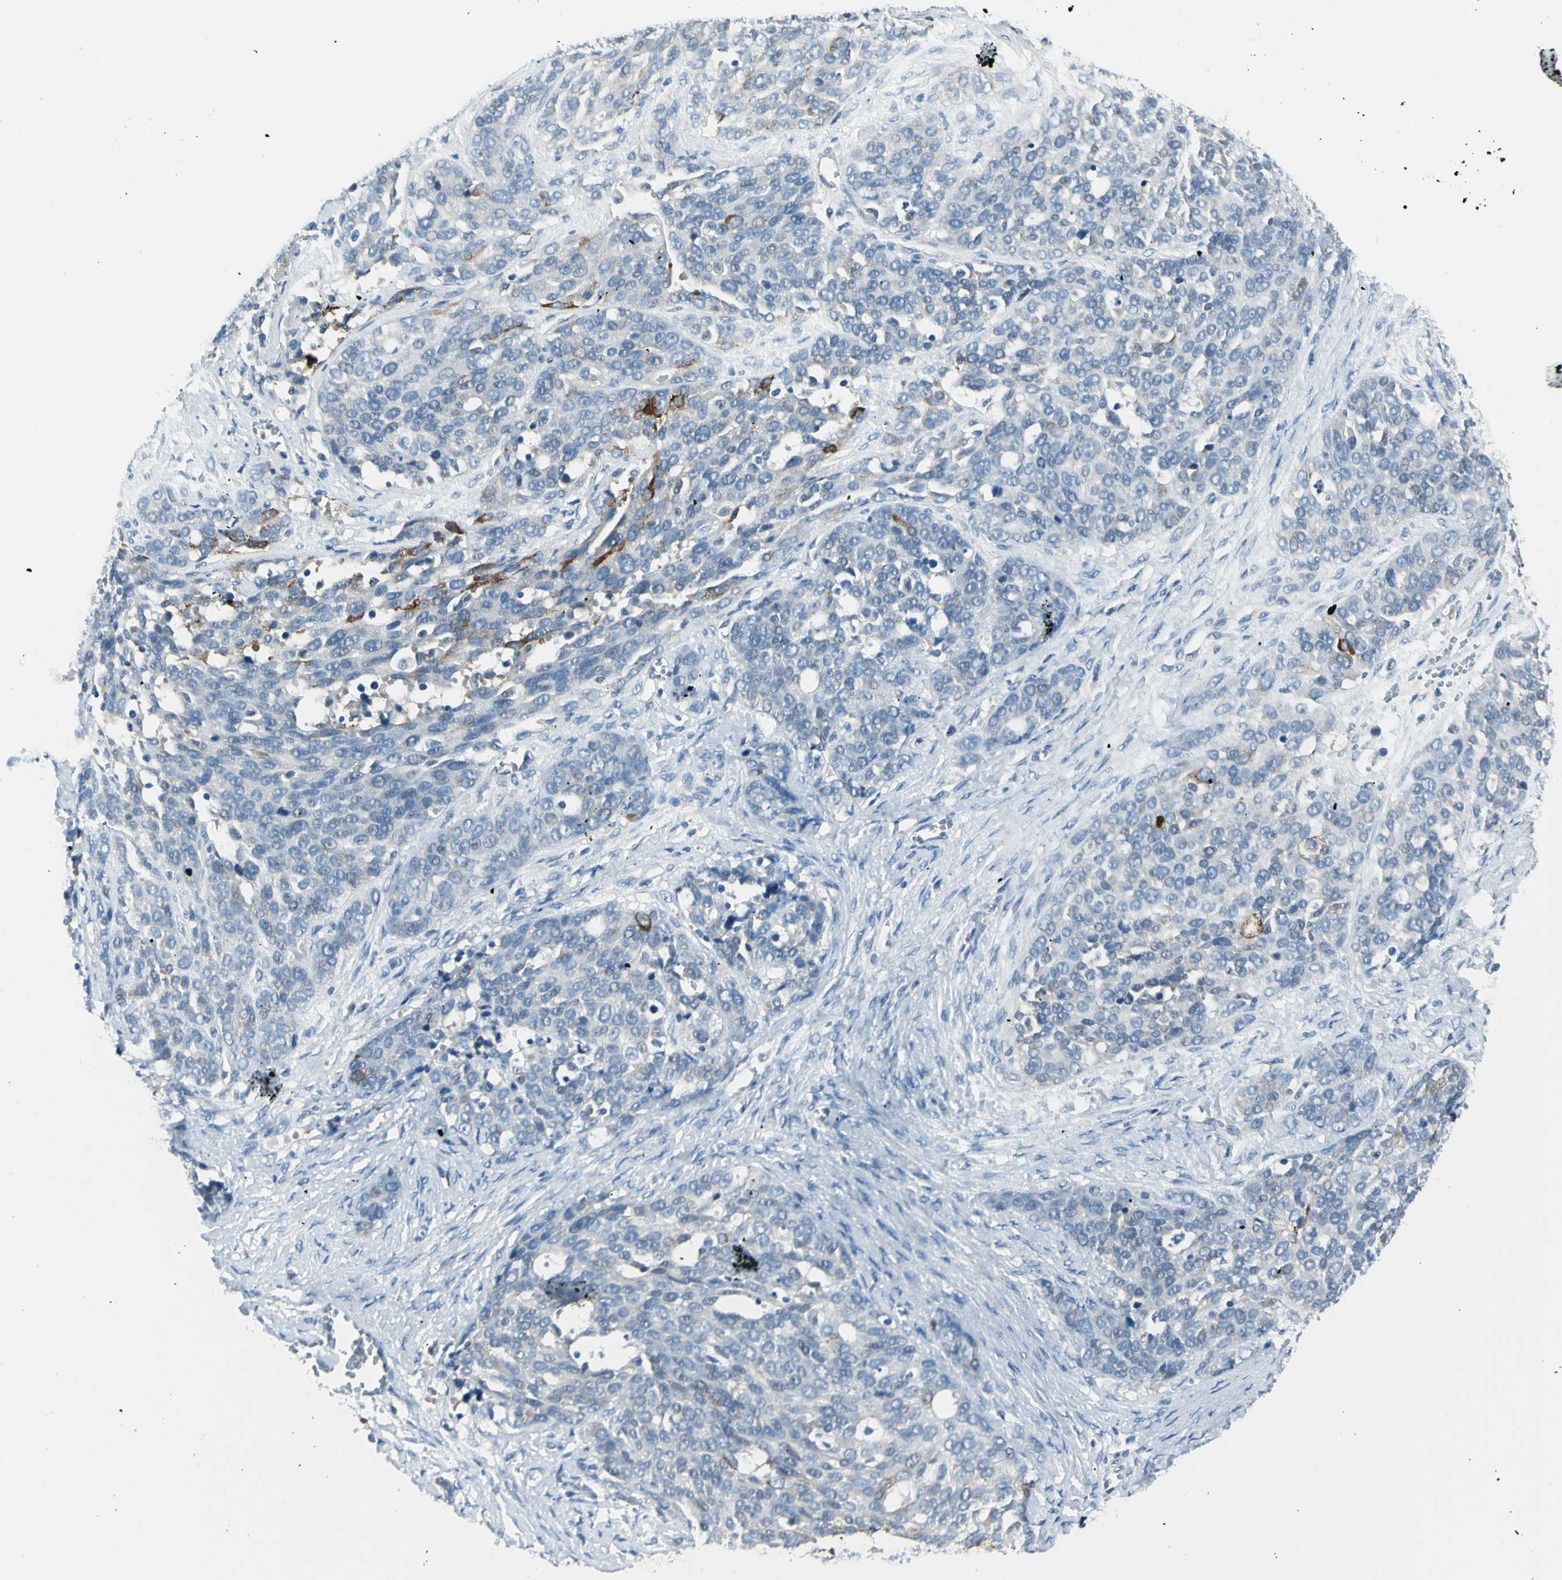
{"staining": {"intensity": "strong", "quantity": "<25%", "location": "cytoplasmic/membranous"}, "tissue": "ovarian cancer", "cell_type": "Tumor cells", "image_type": "cancer", "snomed": [{"axis": "morphology", "description": "Cystadenocarcinoma, serous, NOS"}, {"axis": "topography", "description": "Ovary"}], "caption": "The image reveals a brown stain indicating the presence of a protein in the cytoplasmic/membranous of tumor cells in ovarian serous cystadenocarcinoma.", "gene": "DLG4", "patient": {"sex": "female", "age": 44}}